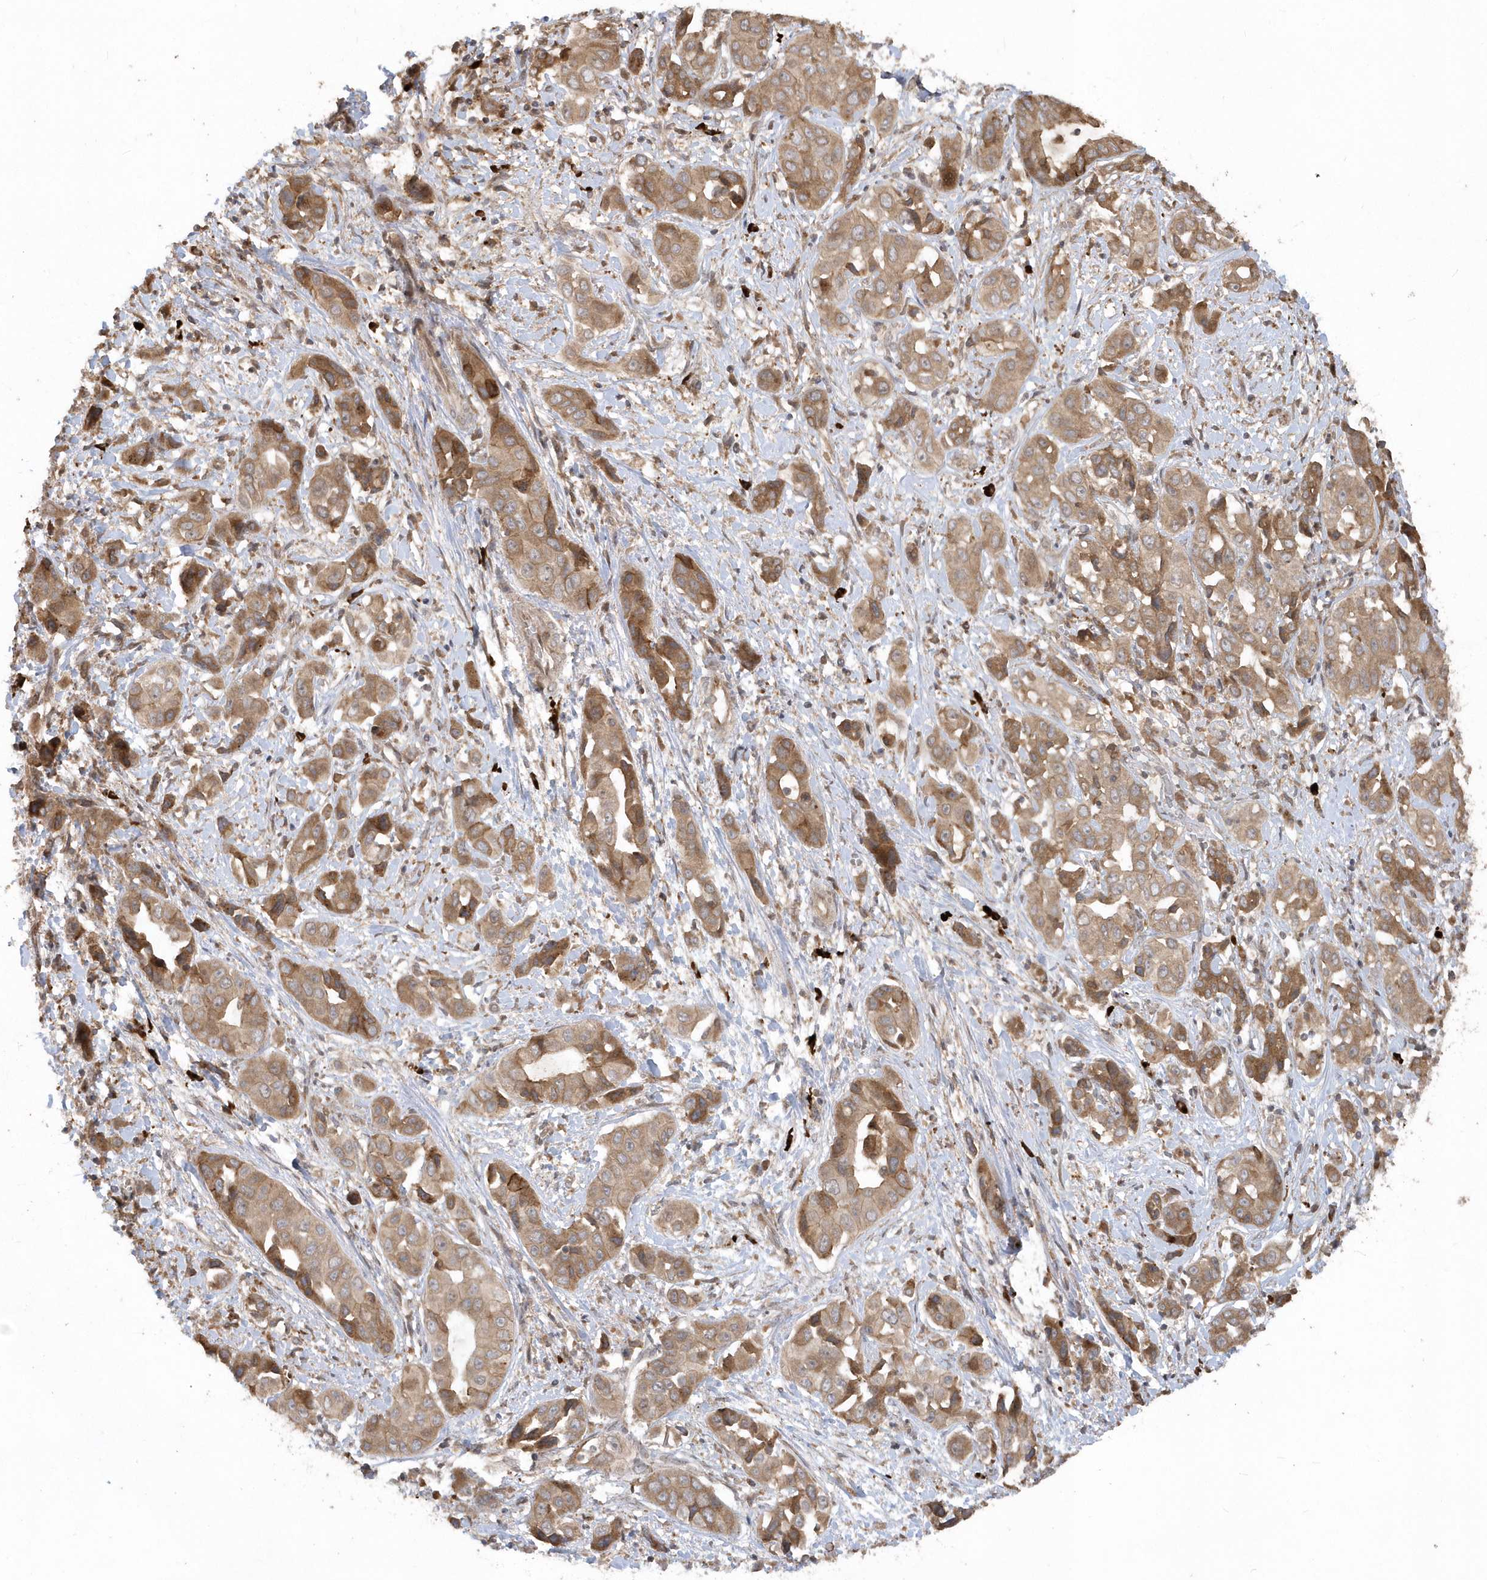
{"staining": {"intensity": "moderate", "quantity": ">75%", "location": "cytoplasmic/membranous"}, "tissue": "liver cancer", "cell_type": "Tumor cells", "image_type": "cancer", "snomed": [{"axis": "morphology", "description": "Cholangiocarcinoma"}, {"axis": "topography", "description": "Liver"}], "caption": "High-magnification brightfield microscopy of liver cancer (cholangiocarcinoma) stained with DAB (brown) and counterstained with hematoxylin (blue). tumor cells exhibit moderate cytoplasmic/membranous positivity is appreciated in approximately>75% of cells.", "gene": "HERPUD1", "patient": {"sex": "female", "age": 52}}